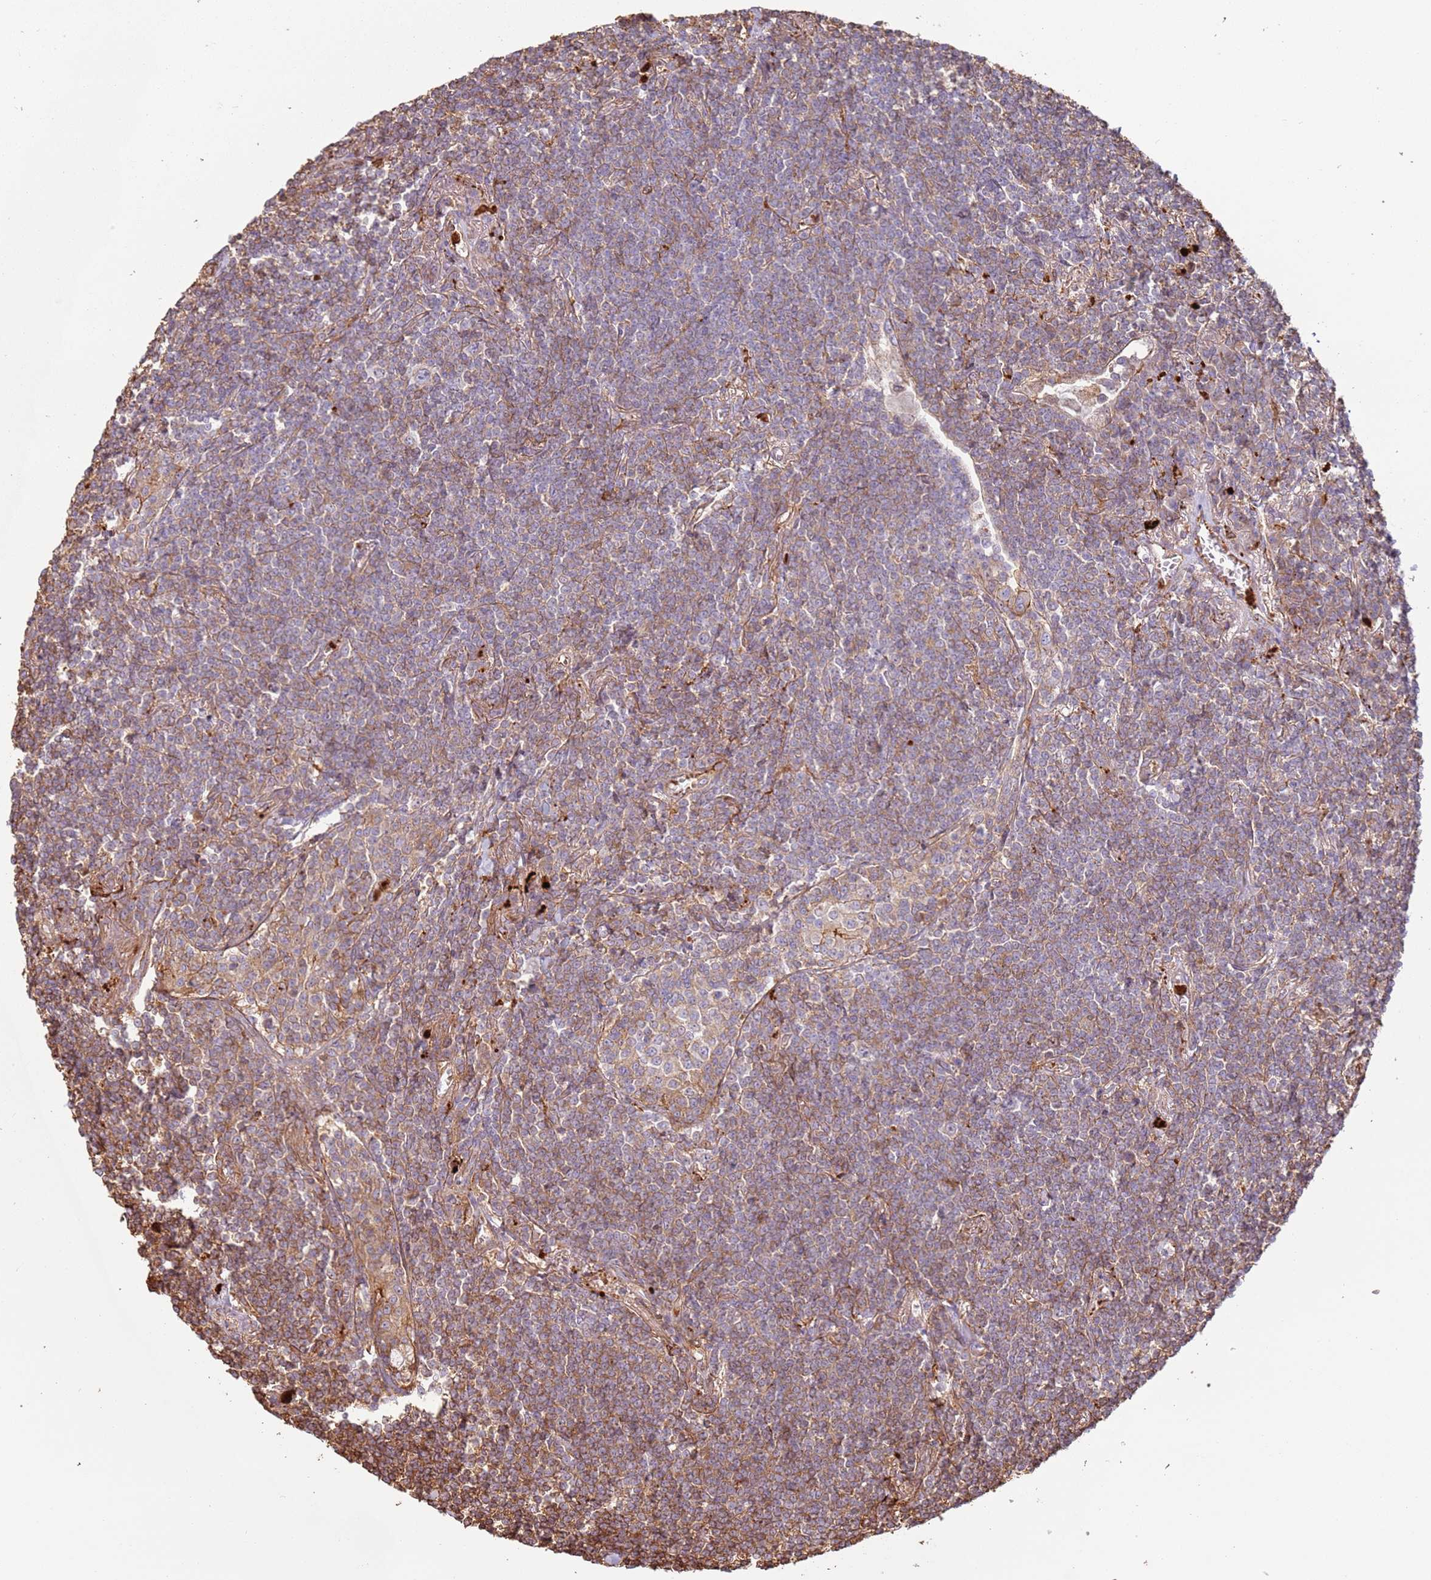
{"staining": {"intensity": "moderate", "quantity": "25%-75%", "location": "cytoplasmic/membranous"}, "tissue": "lymphoma", "cell_type": "Tumor cells", "image_type": "cancer", "snomed": [{"axis": "morphology", "description": "Malignant lymphoma, non-Hodgkin's type, Low grade"}, {"axis": "topography", "description": "Lung"}], "caption": "This image exhibits IHC staining of lymphoma, with medium moderate cytoplasmic/membranous expression in about 25%-75% of tumor cells.", "gene": "NDUFAF4", "patient": {"sex": "female", "age": 71}}